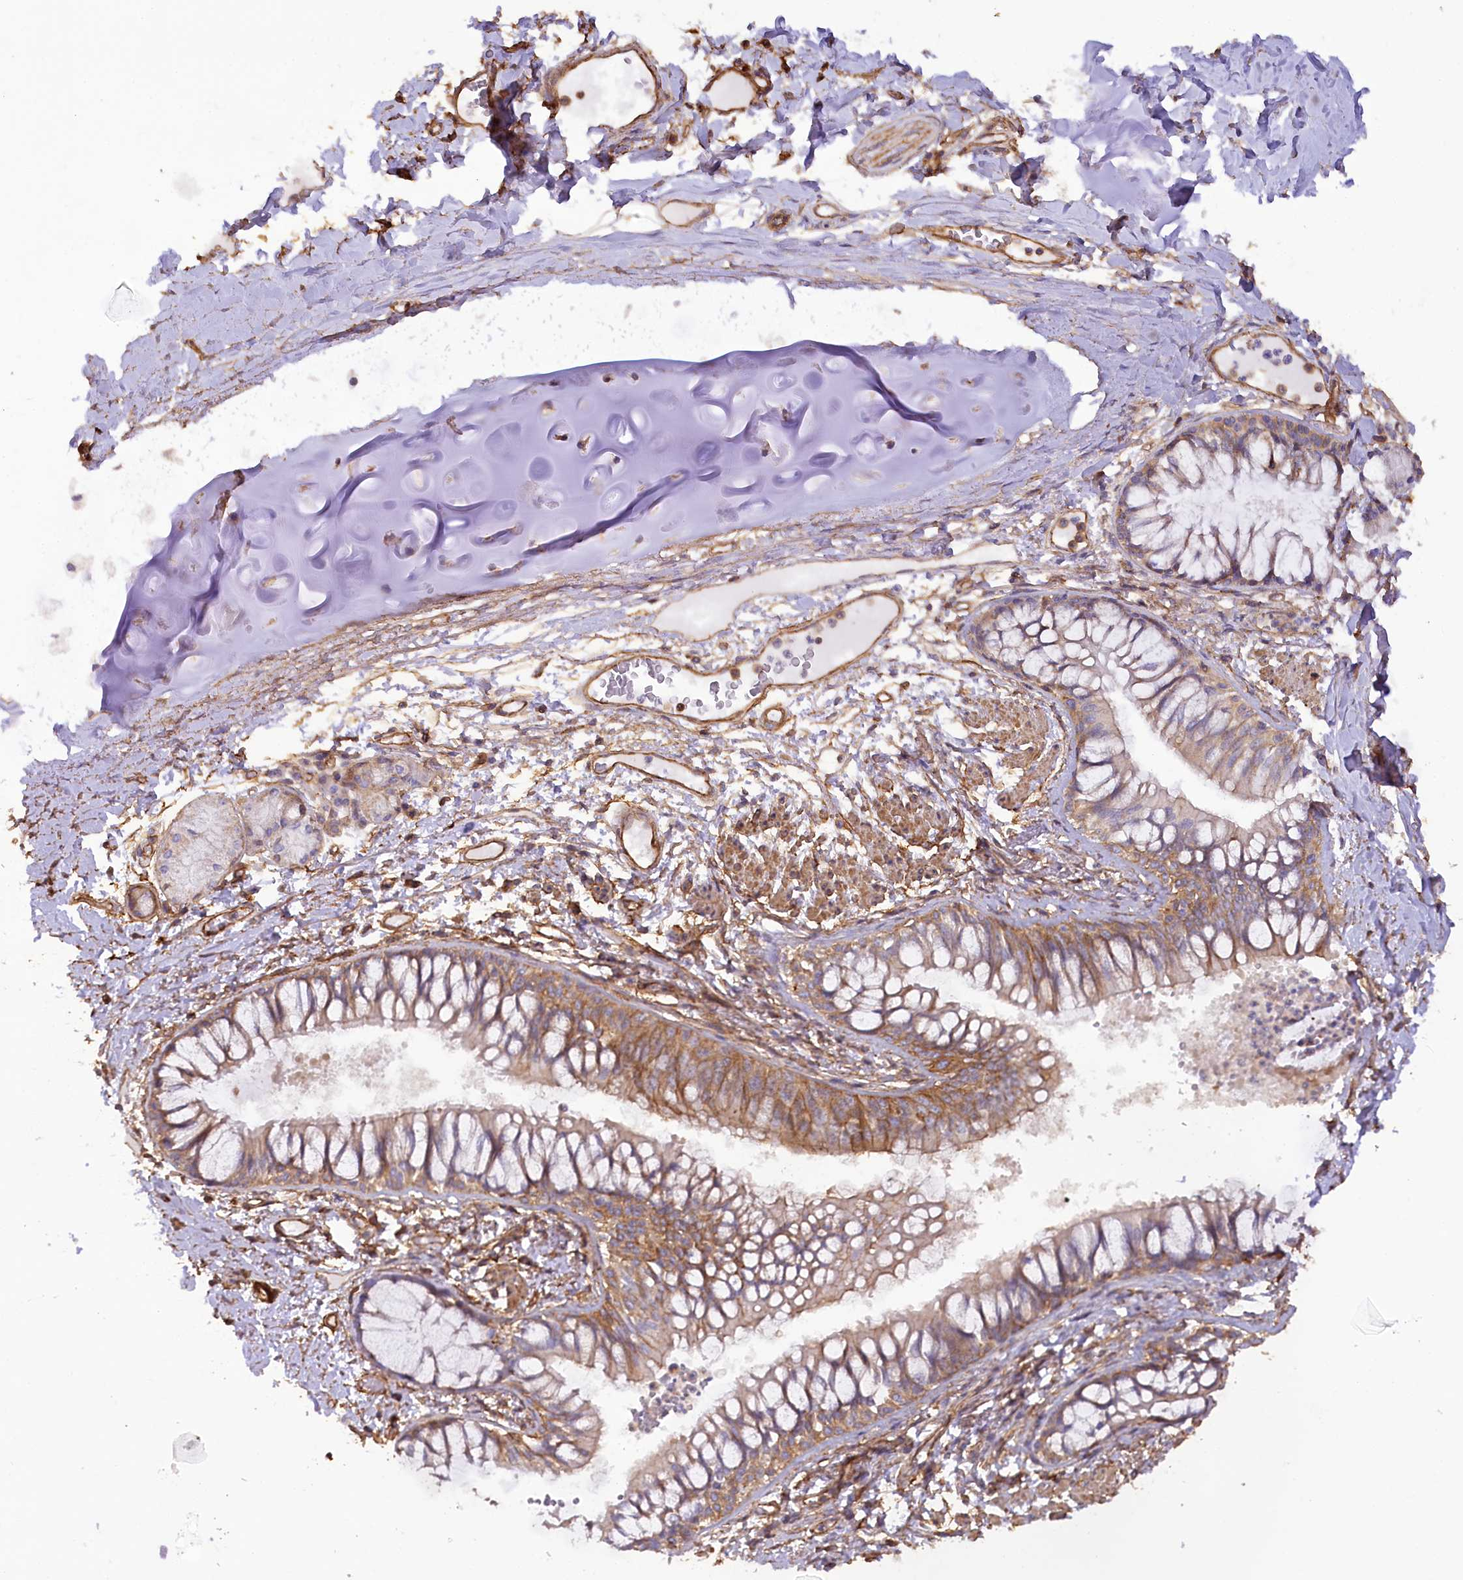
{"staining": {"intensity": "negative", "quantity": "none", "location": "none"}, "tissue": "adipose tissue", "cell_type": "Adipocytes", "image_type": "normal", "snomed": [{"axis": "morphology", "description": "Normal tissue, NOS"}, {"axis": "topography", "description": "Cartilage tissue"}, {"axis": "topography", "description": "Bronchus"}, {"axis": "topography", "description": "Lung"}, {"axis": "topography", "description": "Peripheral nerve tissue"}], "caption": "Immunohistochemical staining of benign adipose tissue reveals no significant positivity in adipocytes. (DAB IHC visualized using brightfield microscopy, high magnification).", "gene": "SYNPO2", "patient": {"sex": "female", "age": 49}}